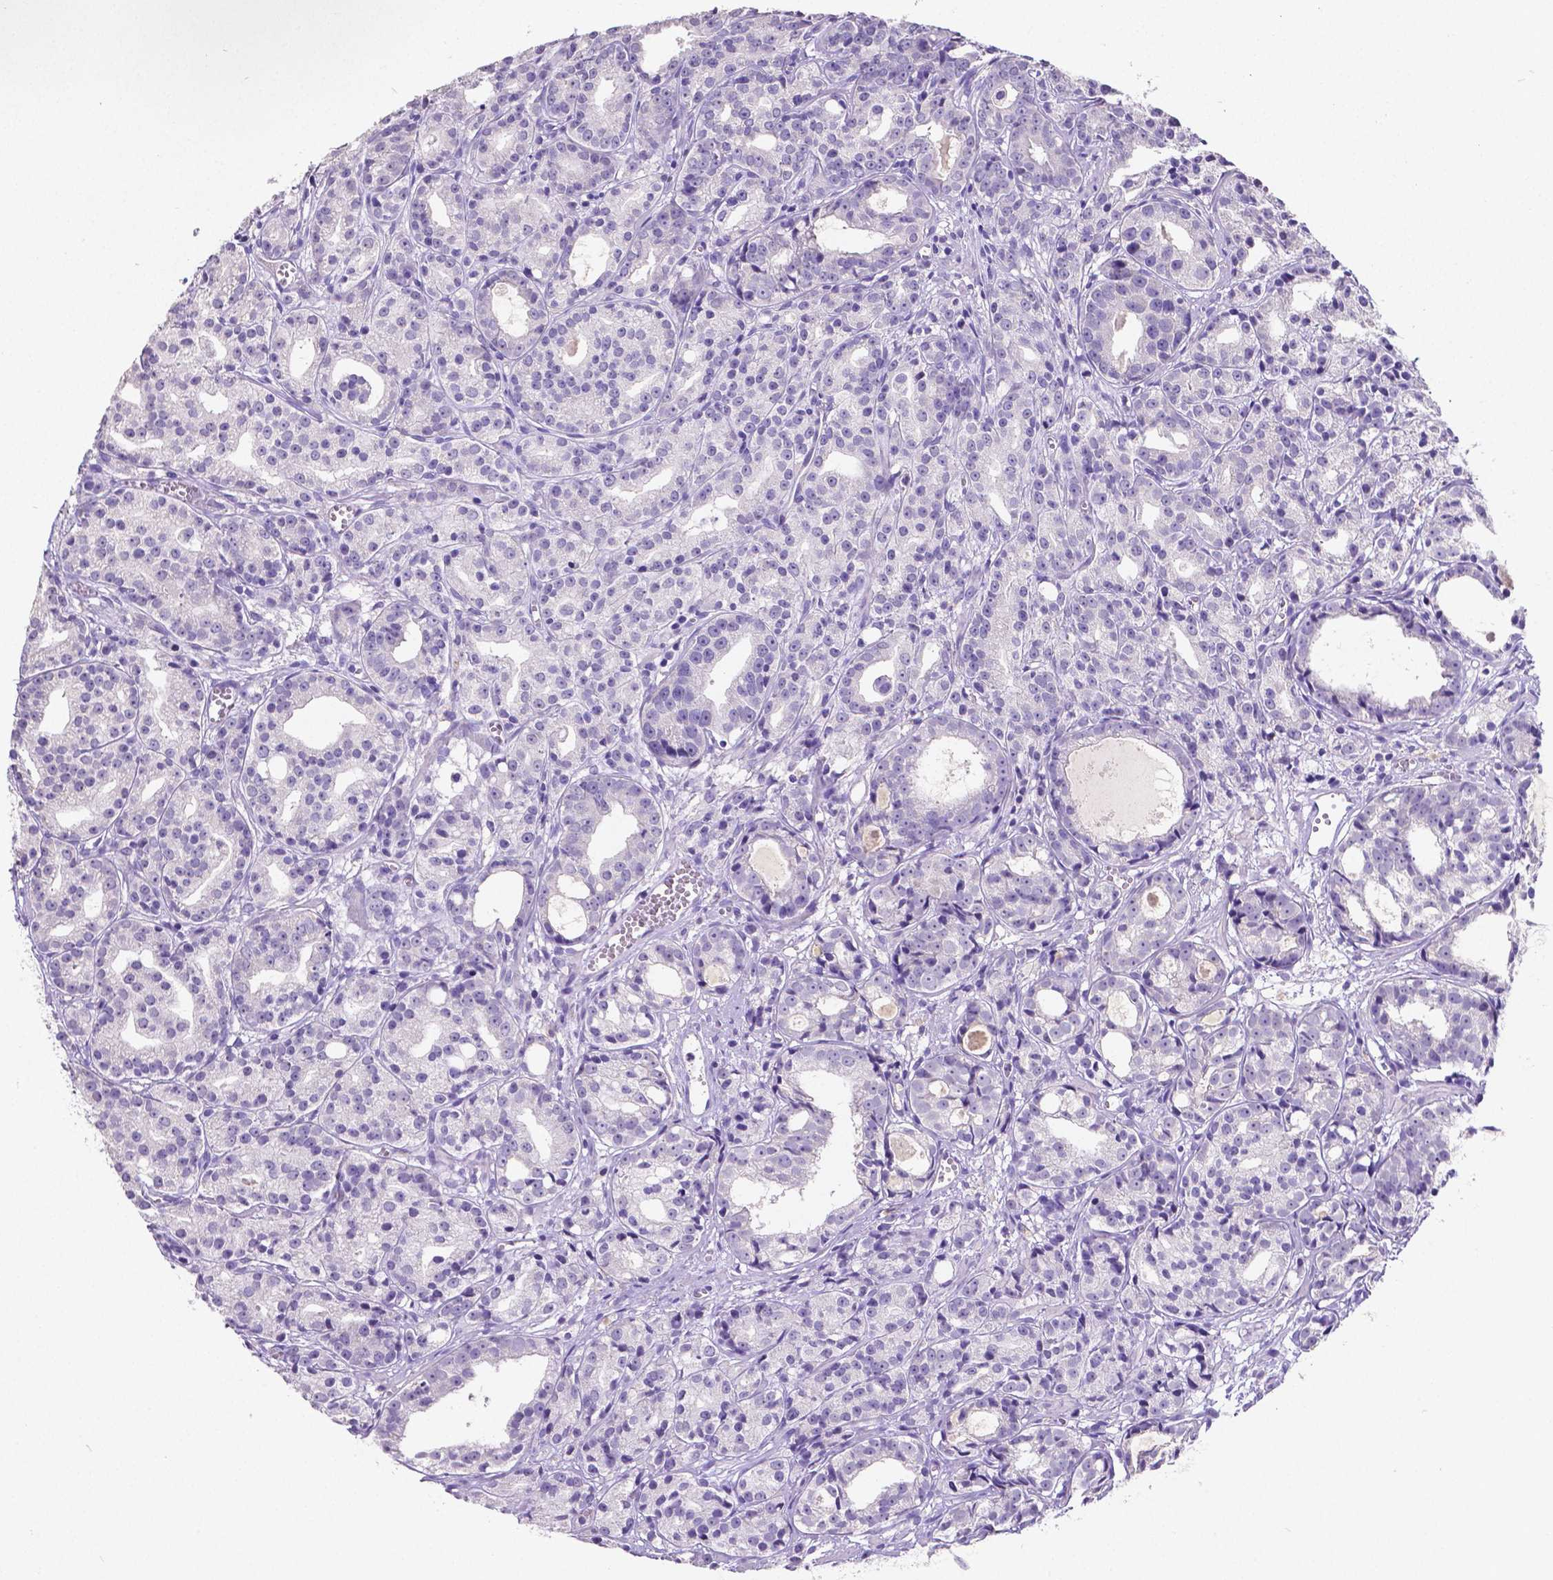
{"staining": {"intensity": "negative", "quantity": "none", "location": "none"}, "tissue": "prostate cancer", "cell_type": "Tumor cells", "image_type": "cancer", "snomed": [{"axis": "morphology", "description": "Adenocarcinoma, Medium grade"}, {"axis": "topography", "description": "Prostate"}], "caption": "This is a micrograph of immunohistochemistry staining of prostate cancer, which shows no expression in tumor cells.", "gene": "SATB2", "patient": {"sex": "male", "age": 74}}